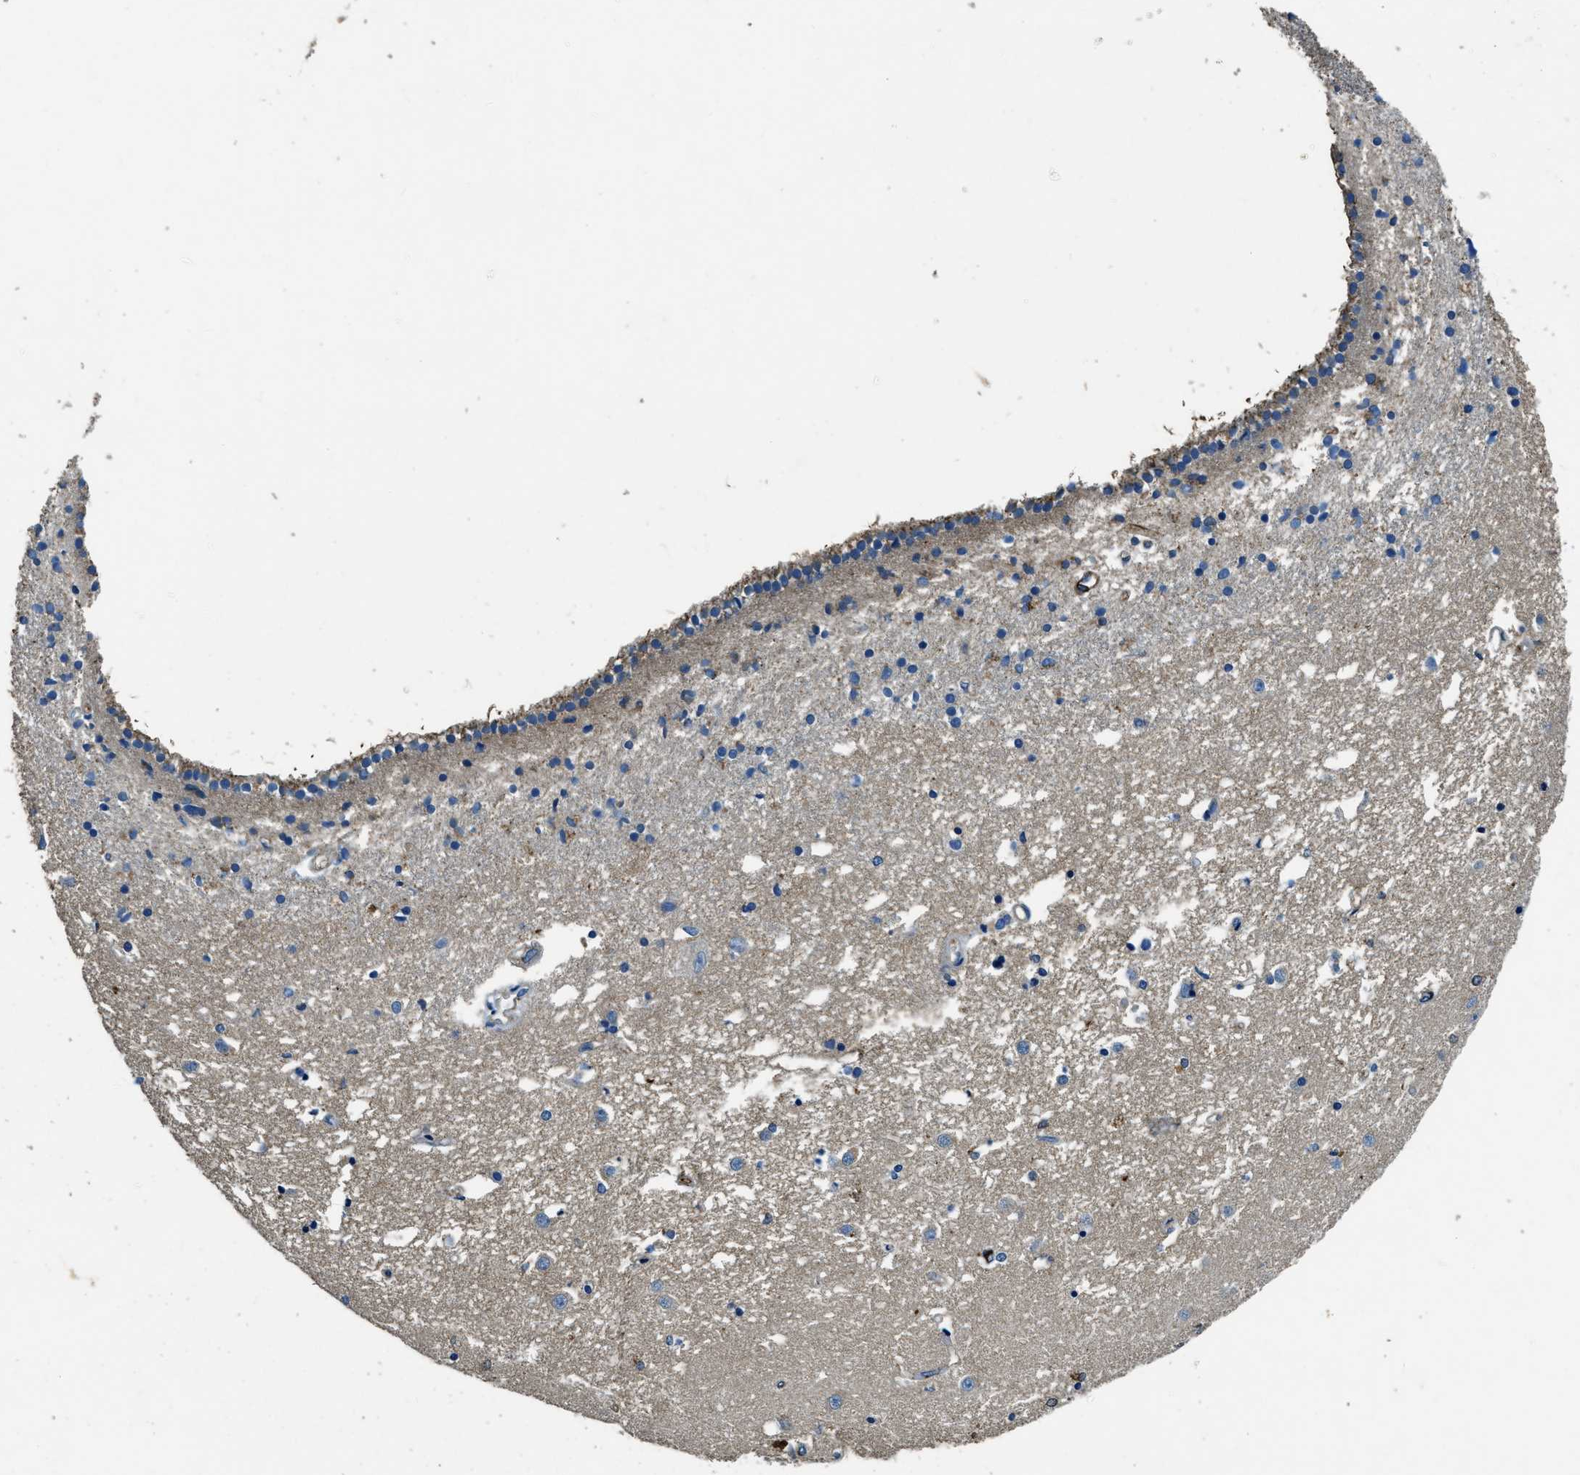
{"staining": {"intensity": "negative", "quantity": "none", "location": "none"}, "tissue": "caudate", "cell_type": "Glial cells", "image_type": "normal", "snomed": [{"axis": "morphology", "description": "Normal tissue, NOS"}, {"axis": "topography", "description": "Lateral ventricle wall"}], "caption": "The IHC photomicrograph has no significant expression in glial cells of caudate.", "gene": "TMEM186", "patient": {"sex": "male", "age": 45}}